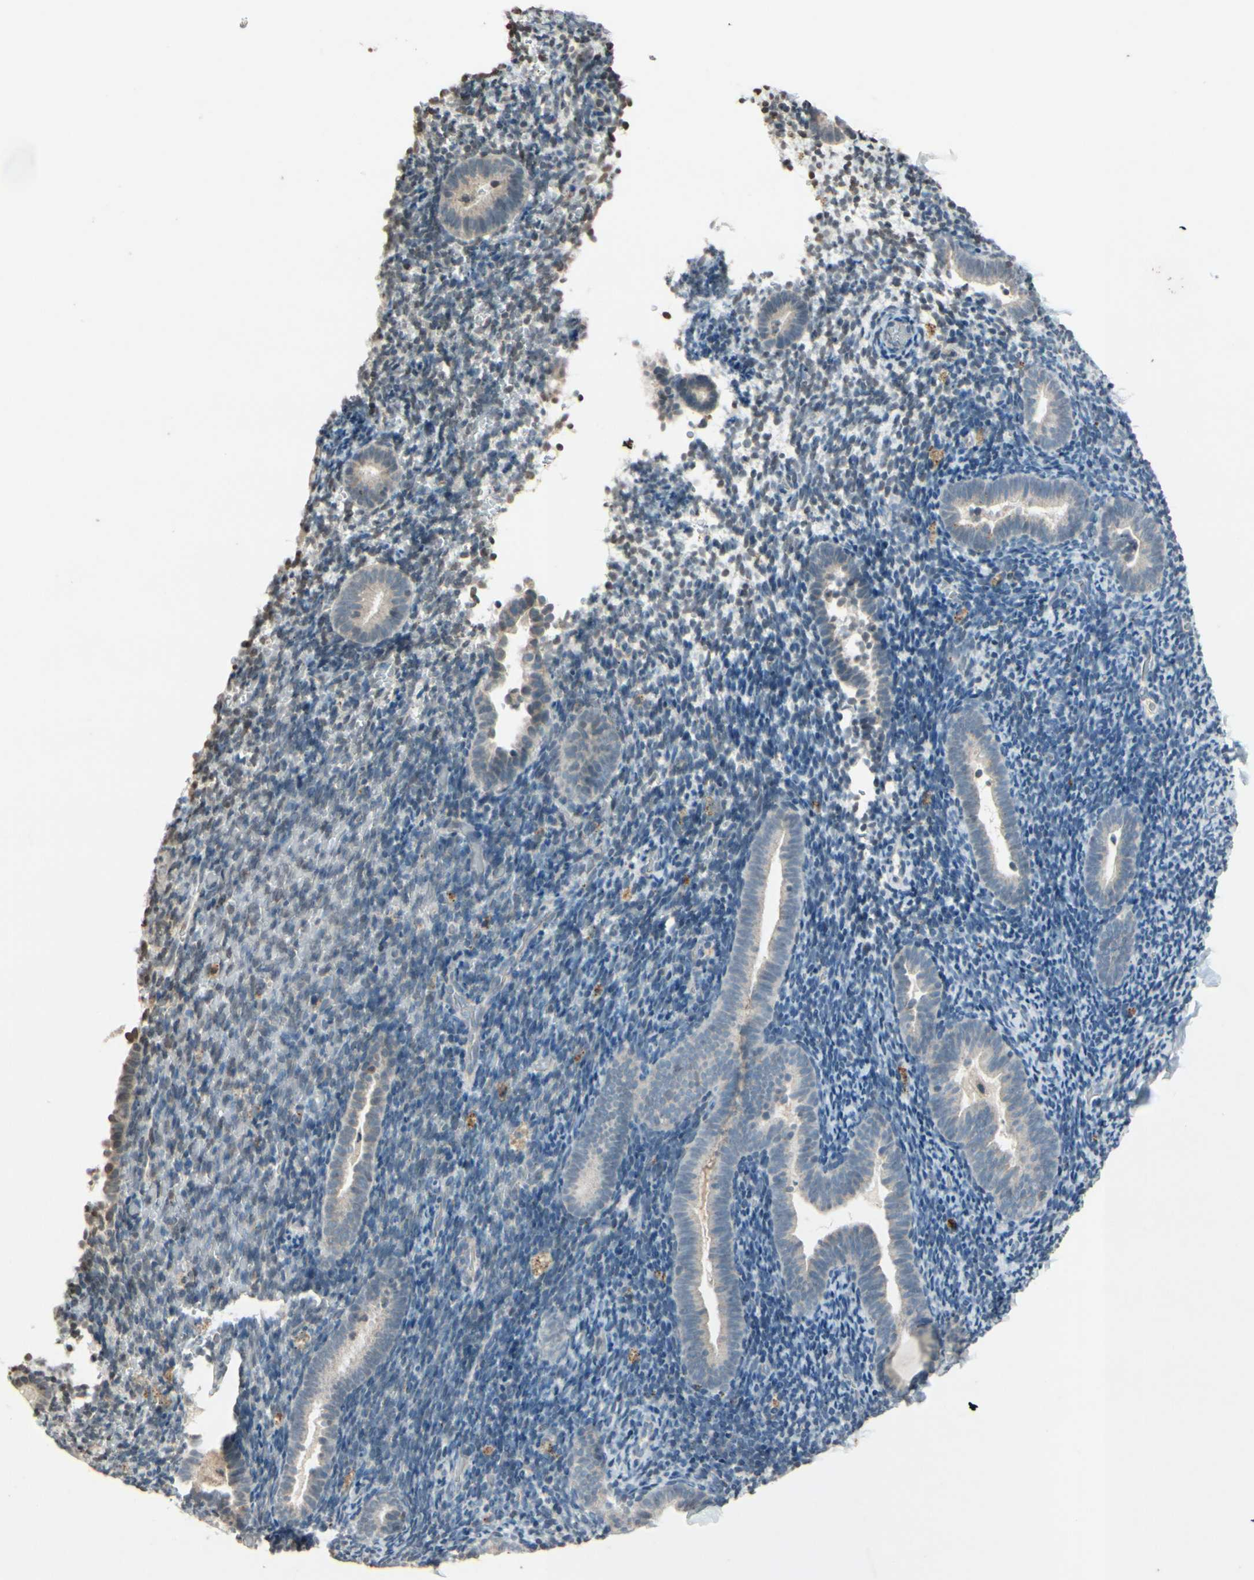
{"staining": {"intensity": "negative", "quantity": "none", "location": "none"}, "tissue": "endometrium", "cell_type": "Cells in endometrial stroma", "image_type": "normal", "snomed": [{"axis": "morphology", "description": "Normal tissue, NOS"}, {"axis": "topography", "description": "Endometrium"}], "caption": "IHC of normal endometrium displays no positivity in cells in endometrial stroma.", "gene": "CLDN11", "patient": {"sex": "female", "age": 51}}